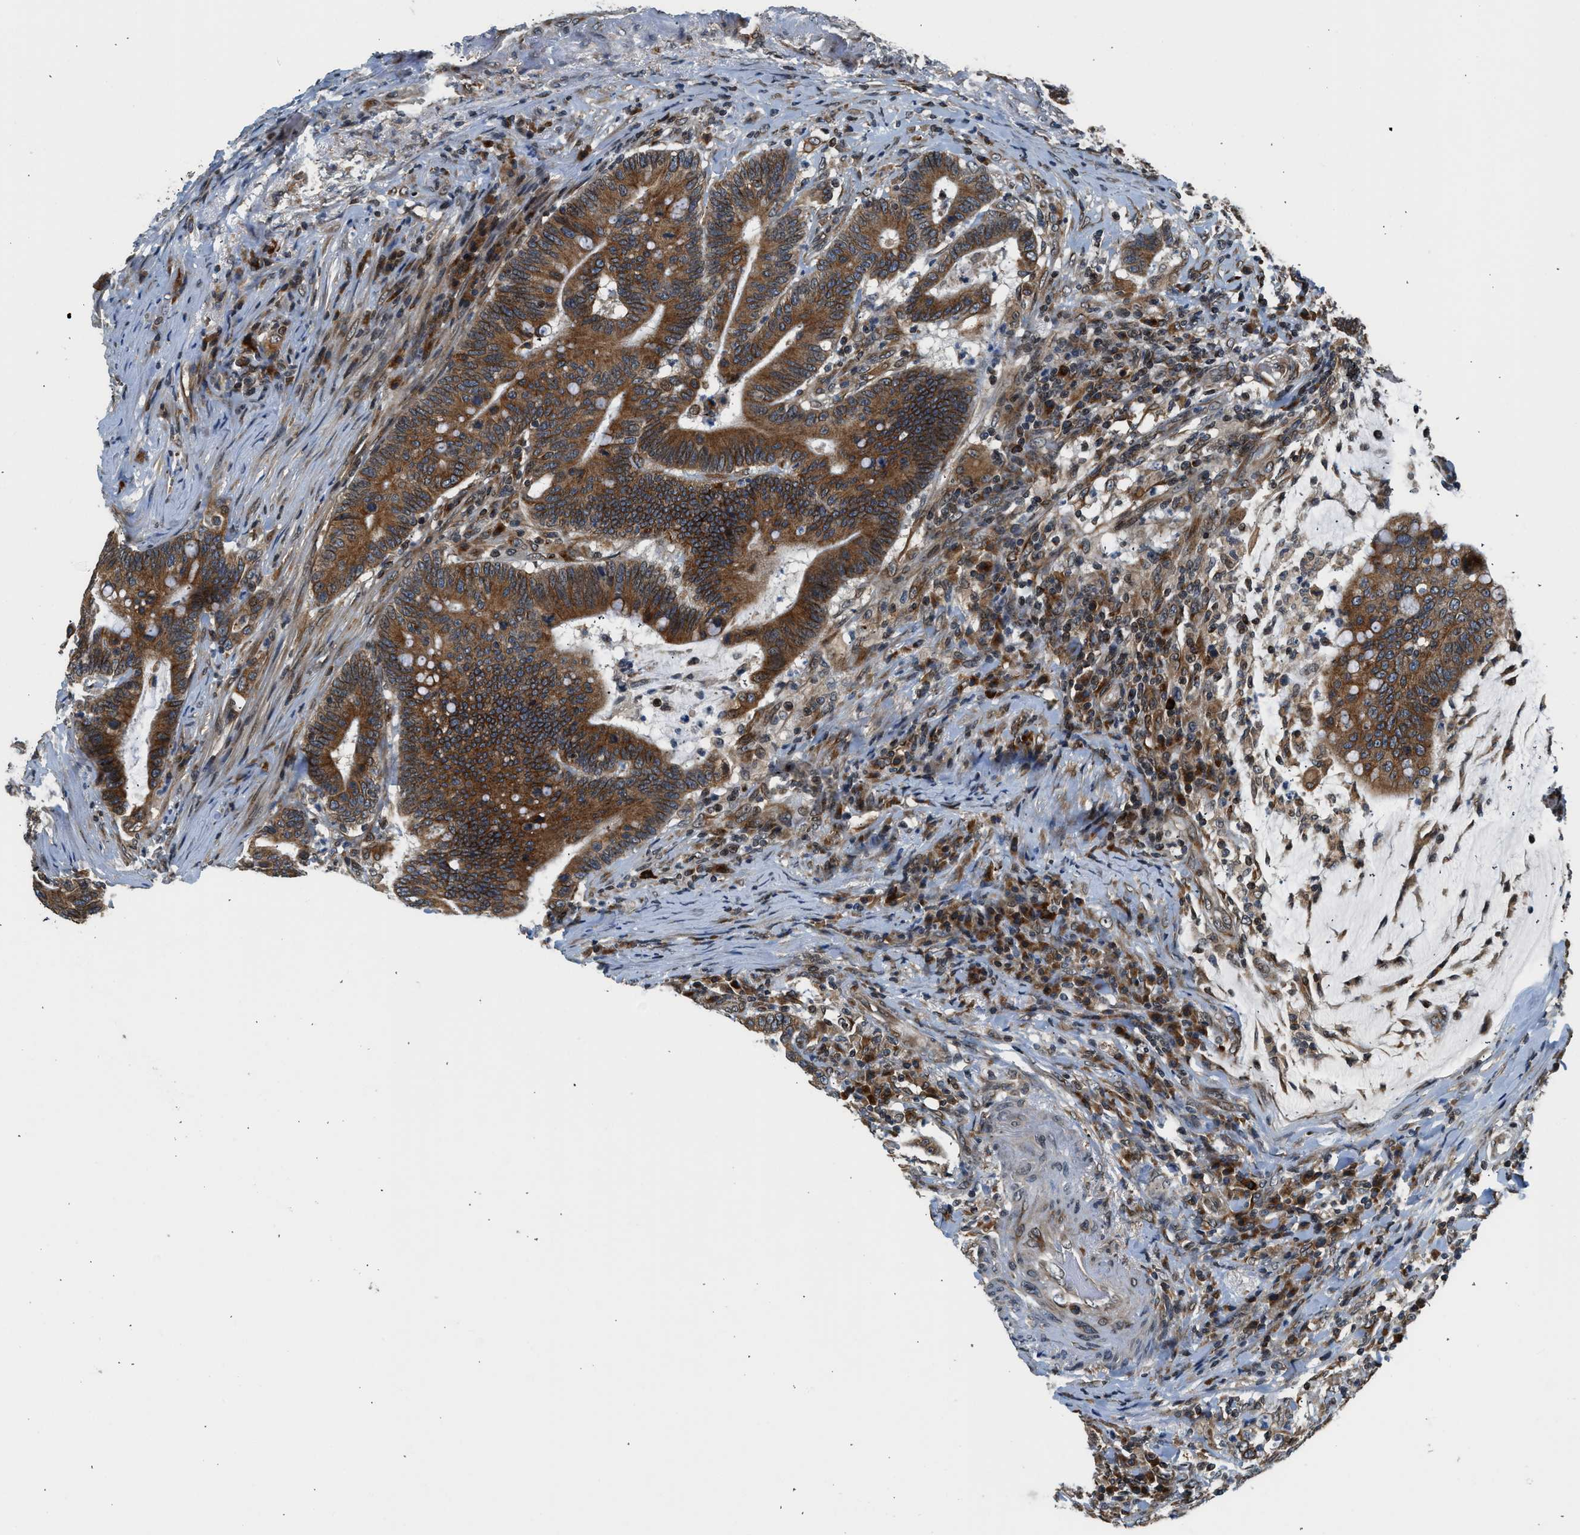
{"staining": {"intensity": "strong", "quantity": ">75%", "location": "cytoplasmic/membranous"}, "tissue": "colorectal cancer", "cell_type": "Tumor cells", "image_type": "cancer", "snomed": [{"axis": "morphology", "description": "Normal tissue, NOS"}, {"axis": "morphology", "description": "Adenocarcinoma, NOS"}, {"axis": "topography", "description": "Colon"}], "caption": "The micrograph exhibits immunohistochemical staining of colorectal adenocarcinoma. There is strong cytoplasmic/membranous staining is present in approximately >75% of tumor cells. (Brightfield microscopy of DAB IHC at high magnification).", "gene": "RETREG3", "patient": {"sex": "female", "age": 66}}